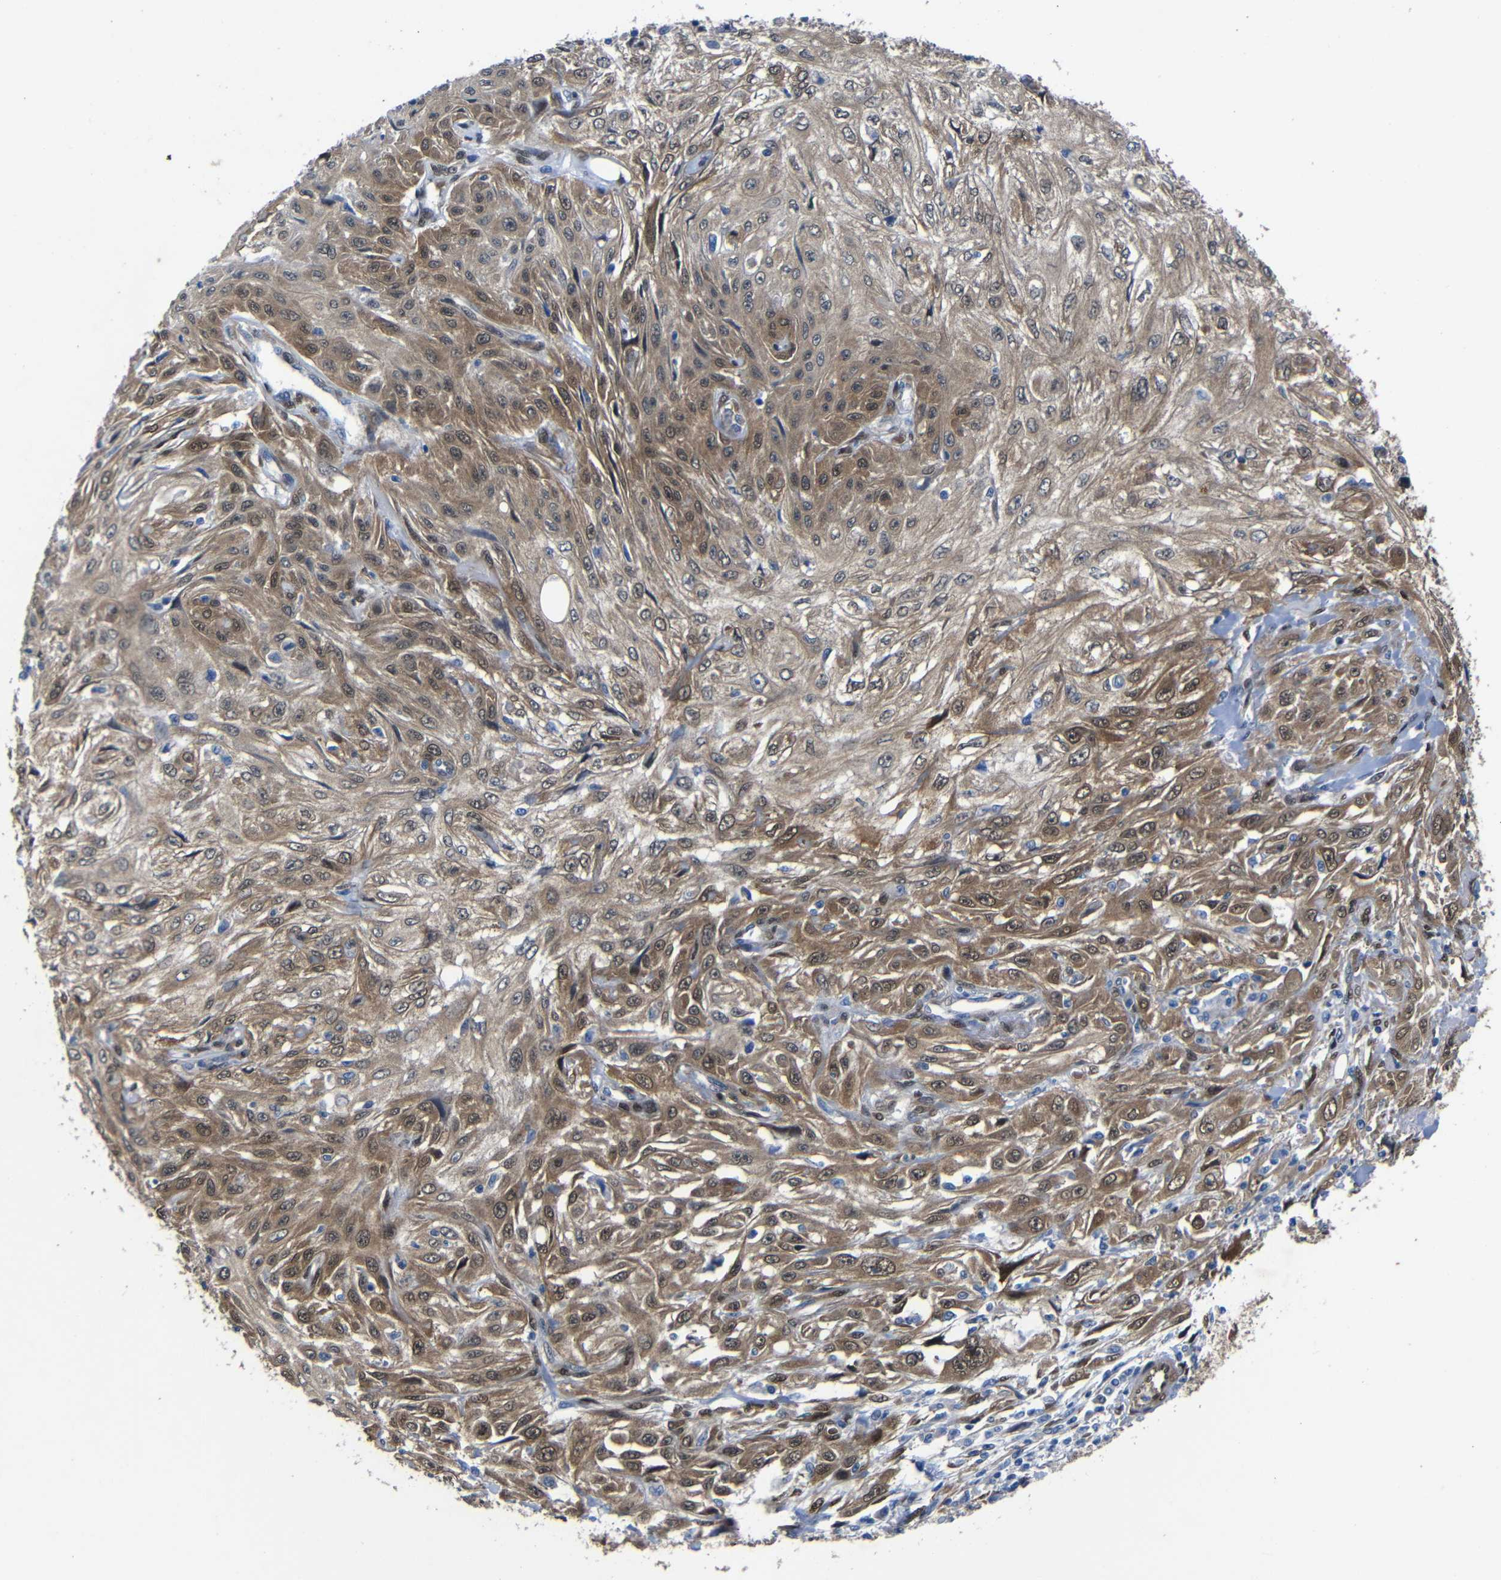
{"staining": {"intensity": "moderate", "quantity": ">75%", "location": "cytoplasmic/membranous,nuclear"}, "tissue": "skin cancer", "cell_type": "Tumor cells", "image_type": "cancer", "snomed": [{"axis": "morphology", "description": "Squamous cell carcinoma, NOS"}, {"axis": "topography", "description": "Skin"}], "caption": "Skin cancer (squamous cell carcinoma) stained for a protein (brown) demonstrates moderate cytoplasmic/membranous and nuclear positive positivity in approximately >75% of tumor cells.", "gene": "YAP1", "patient": {"sex": "male", "age": 75}}